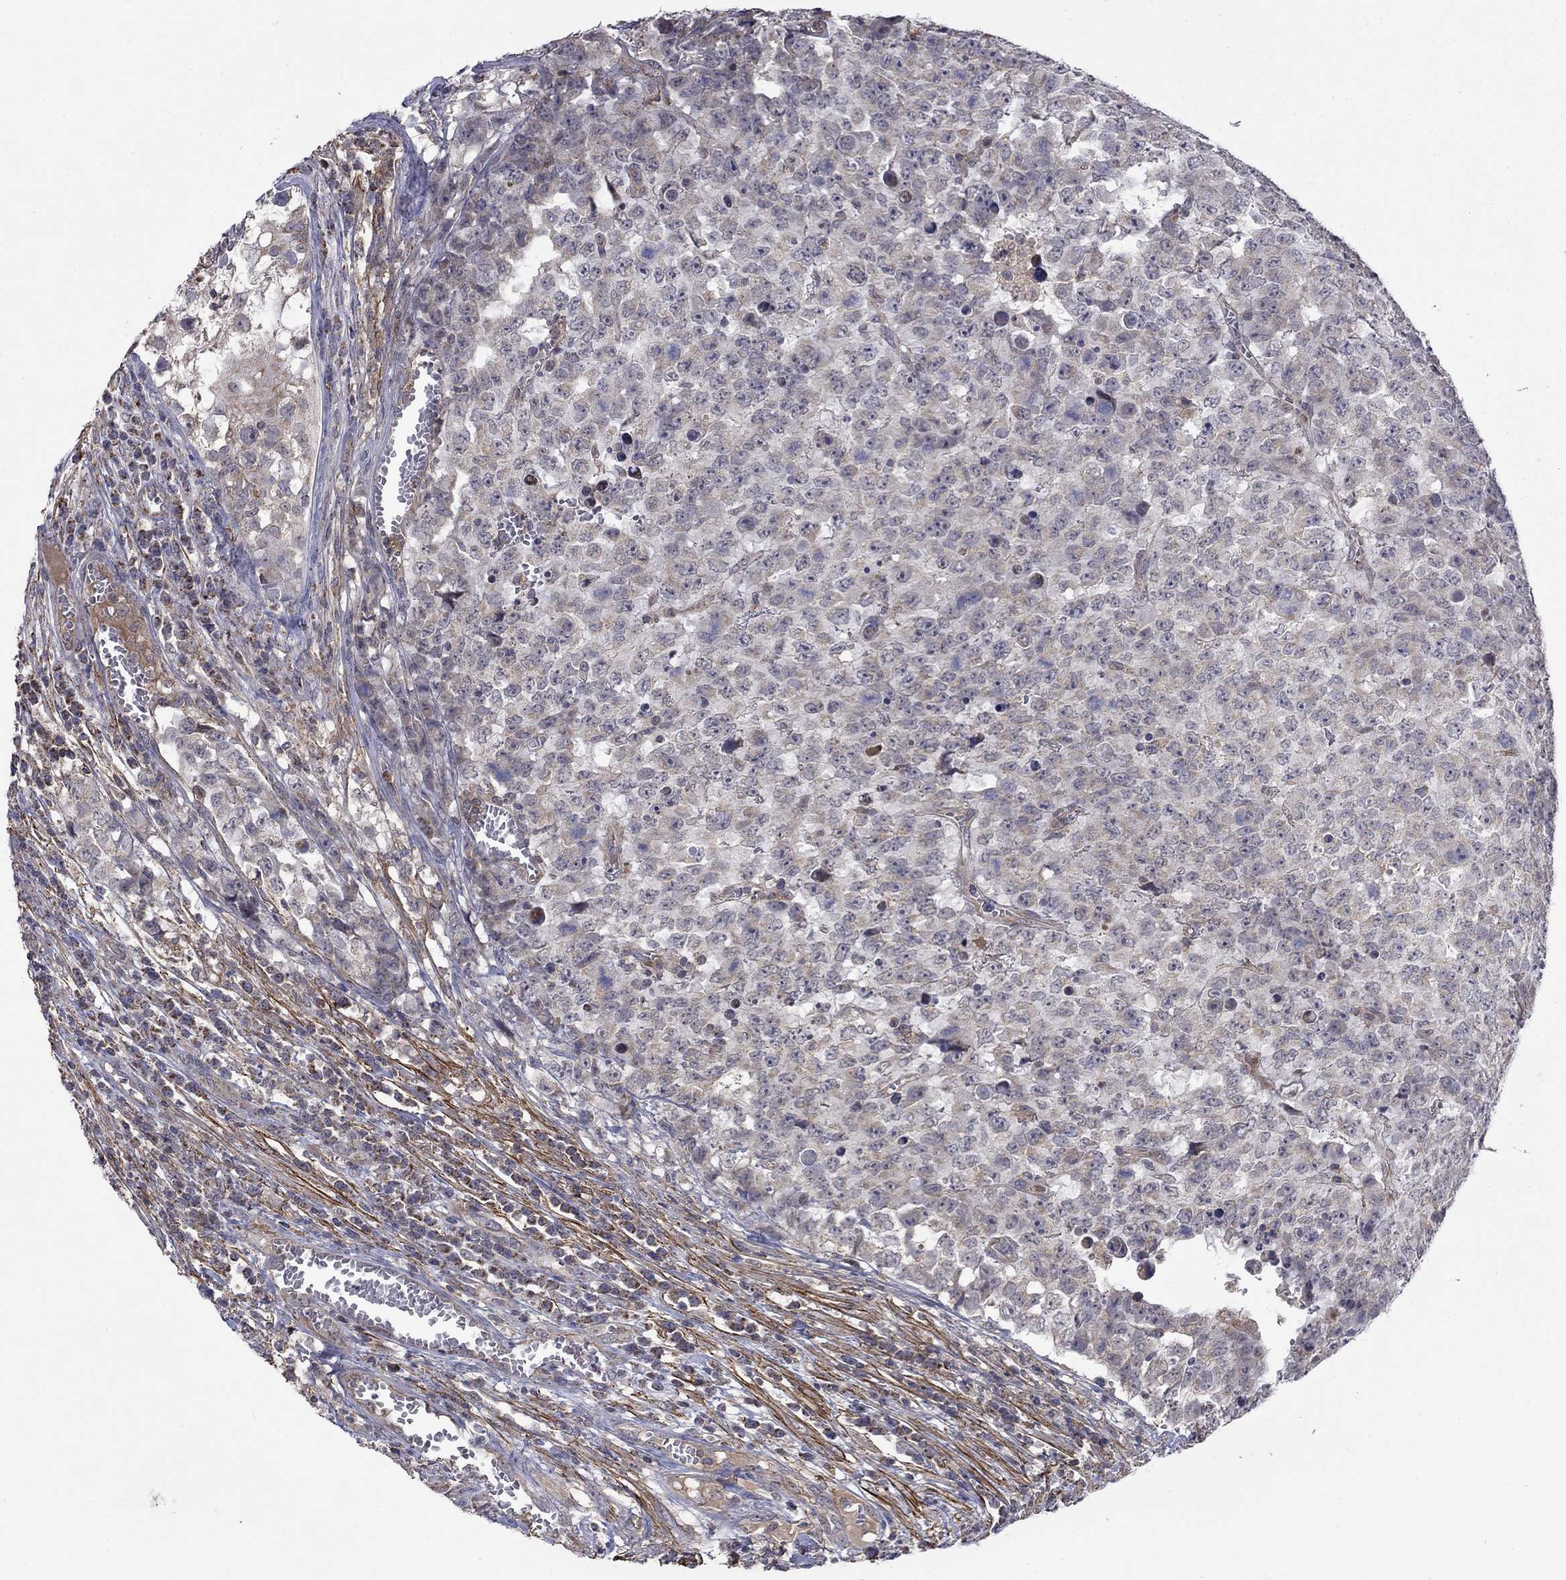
{"staining": {"intensity": "weak", "quantity": "<25%", "location": "cytoplasmic/membranous"}, "tissue": "testis cancer", "cell_type": "Tumor cells", "image_type": "cancer", "snomed": [{"axis": "morphology", "description": "Carcinoma, Embryonal, NOS"}, {"axis": "topography", "description": "Testis"}], "caption": "IHC of testis cancer displays no staining in tumor cells.", "gene": "DOP1B", "patient": {"sex": "male", "age": 23}}